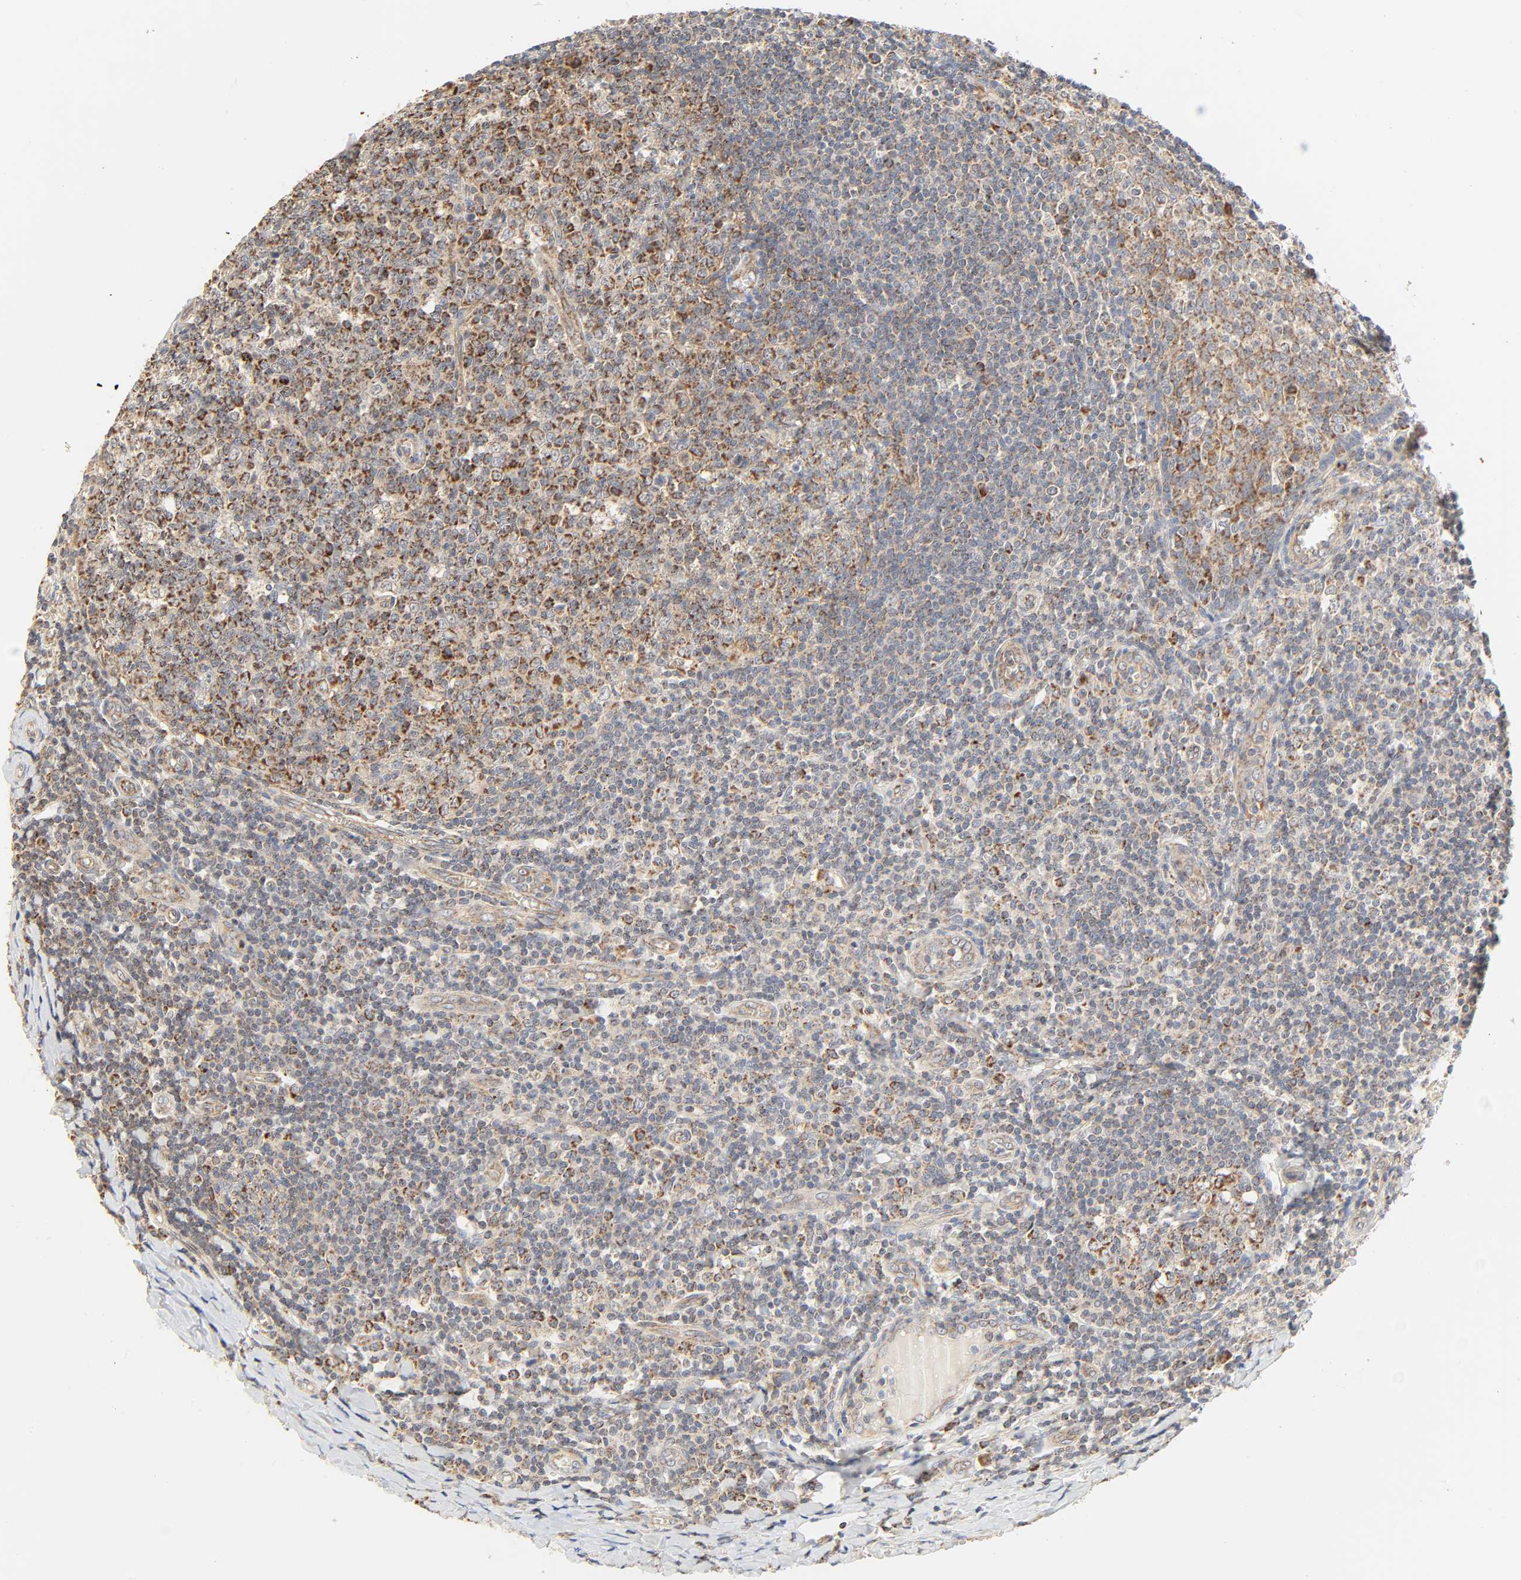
{"staining": {"intensity": "strong", "quantity": "25%-75%", "location": "cytoplasmic/membranous"}, "tissue": "tonsil", "cell_type": "Germinal center cells", "image_type": "normal", "snomed": [{"axis": "morphology", "description": "Normal tissue, NOS"}, {"axis": "topography", "description": "Tonsil"}], "caption": "IHC staining of unremarkable tonsil, which displays high levels of strong cytoplasmic/membranous expression in about 25%-75% of germinal center cells indicating strong cytoplasmic/membranous protein positivity. The staining was performed using DAB (3,3'-diaminobenzidine) (brown) for protein detection and nuclei were counterstained in hematoxylin (blue).", "gene": "ZMAT5", "patient": {"sex": "male", "age": 31}}